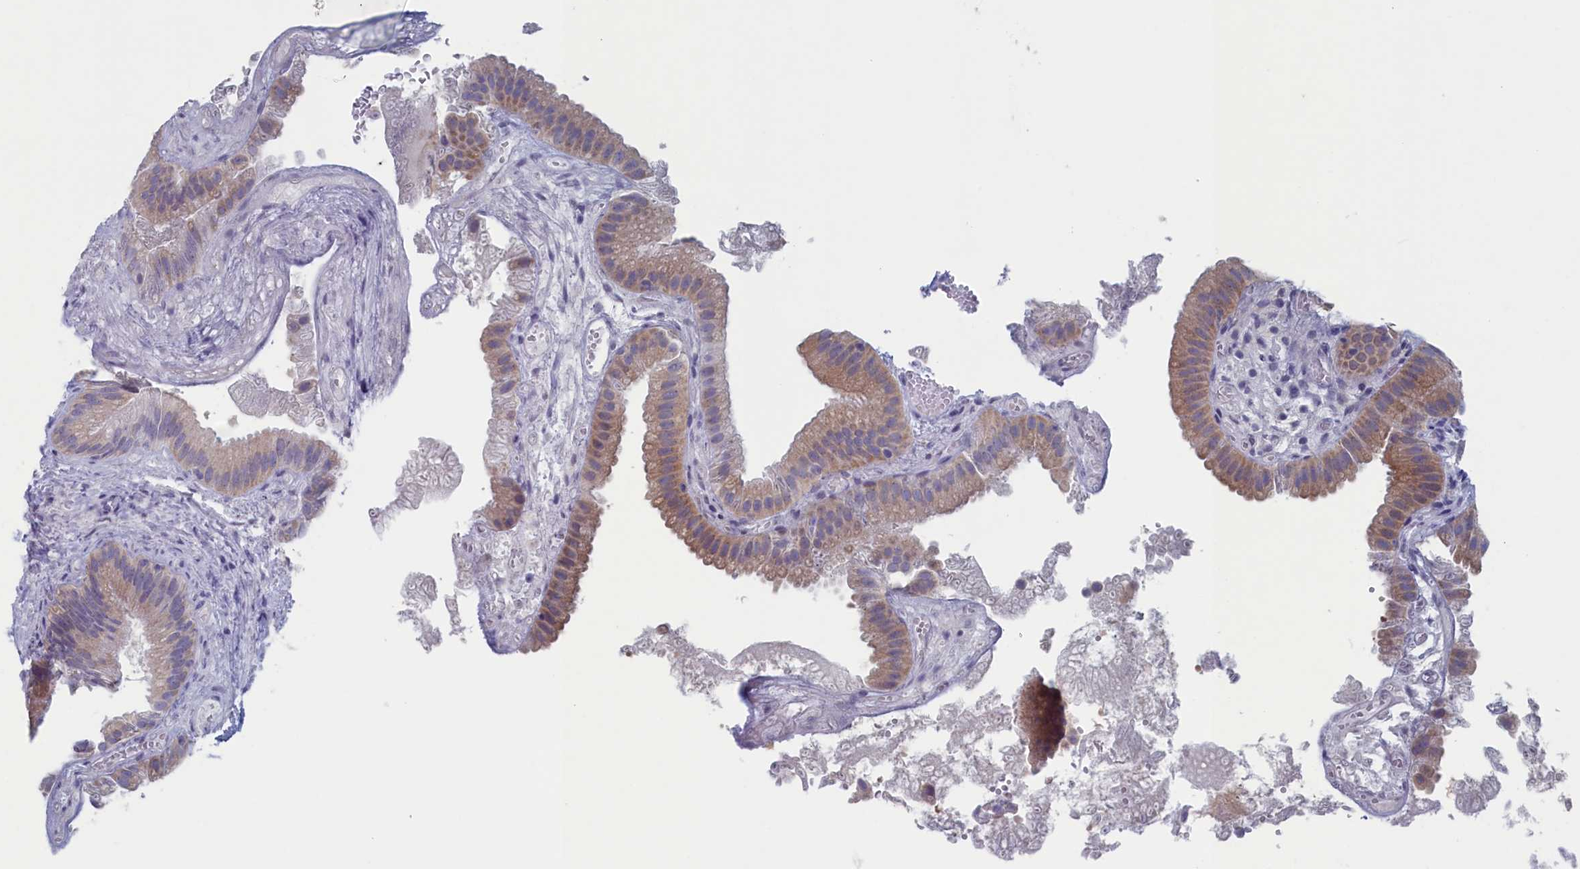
{"staining": {"intensity": "moderate", "quantity": "25%-75%", "location": "cytoplasmic/membranous"}, "tissue": "gallbladder", "cell_type": "Glandular cells", "image_type": "normal", "snomed": [{"axis": "morphology", "description": "Normal tissue, NOS"}, {"axis": "topography", "description": "Gallbladder"}], "caption": "Immunohistochemical staining of benign human gallbladder reveals 25%-75% levels of moderate cytoplasmic/membranous protein staining in approximately 25%-75% of glandular cells. Nuclei are stained in blue.", "gene": "WDR76", "patient": {"sex": "female", "age": 30}}